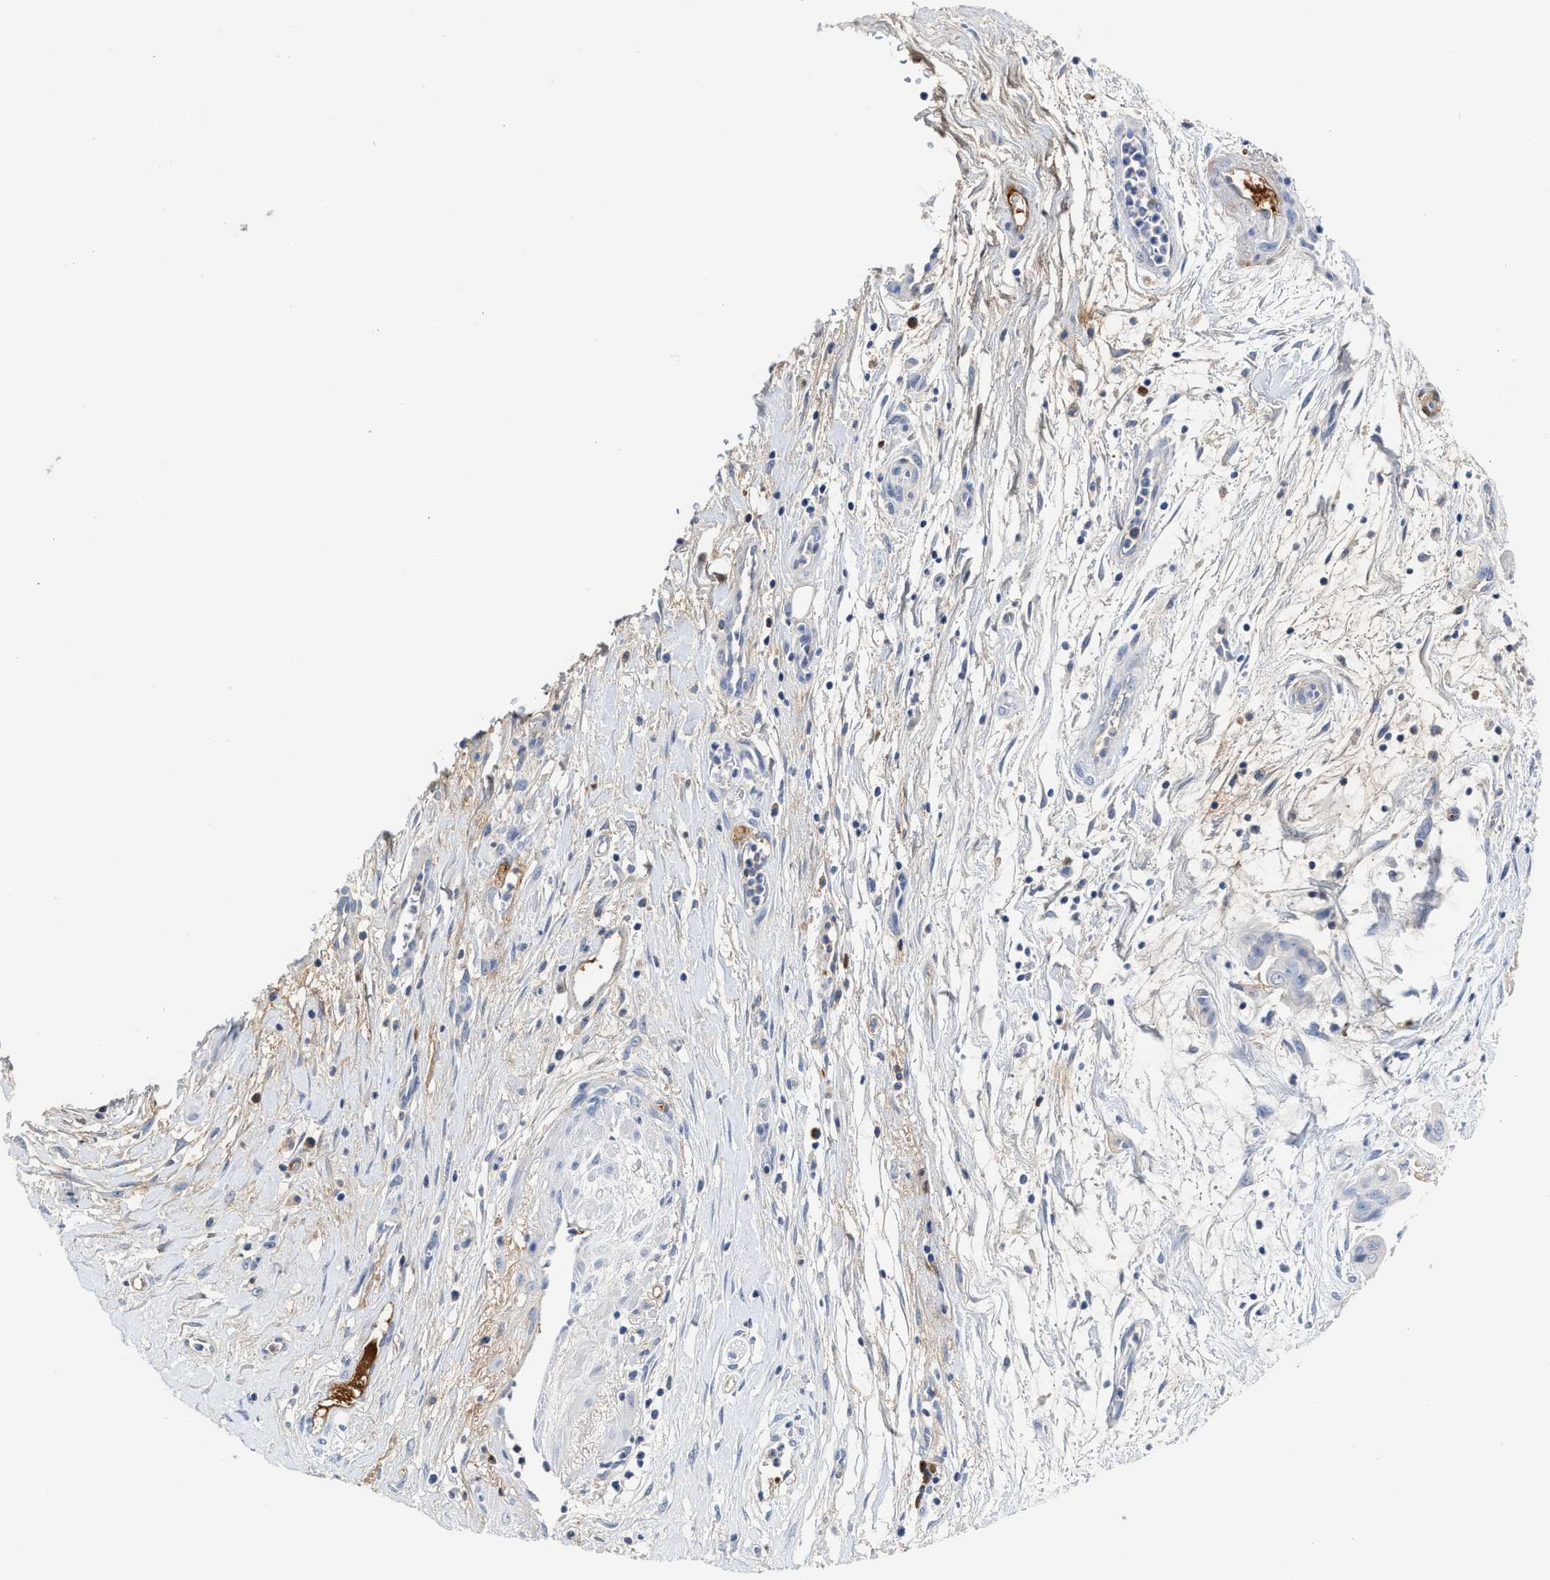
{"staining": {"intensity": "negative", "quantity": "none", "location": "none"}, "tissue": "pancreatic cancer", "cell_type": "Tumor cells", "image_type": "cancer", "snomed": [{"axis": "morphology", "description": "Adenocarcinoma, NOS"}, {"axis": "topography", "description": "Pancreas"}], "caption": "Histopathology image shows no protein staining in tumor cells of adenocarcinoma (pancreatic) tissue.", "gene": "C2", "patient": {"sex": "female", "age": 75}}